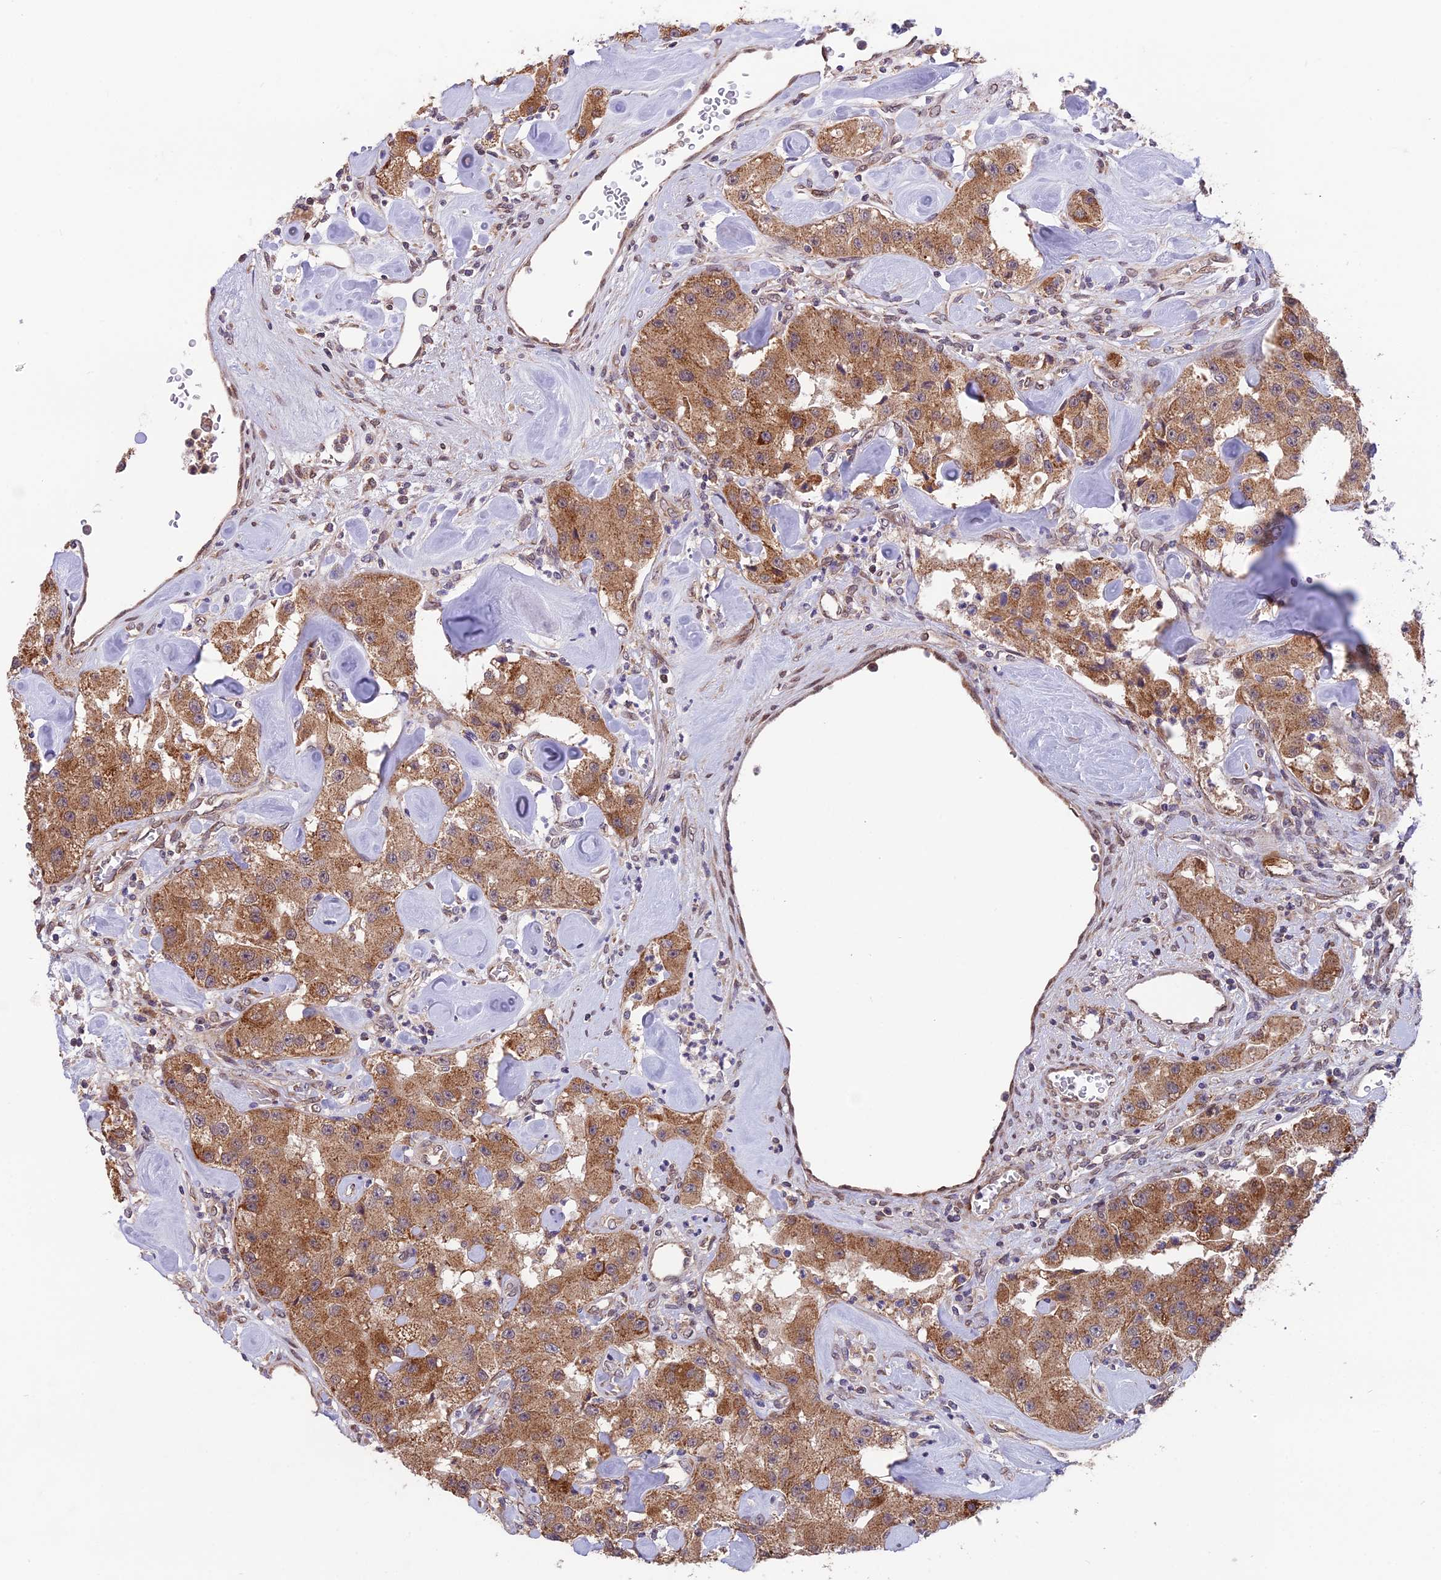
{"staining": {"intensity": "strong", "quantity": ">75%", "location": "cytoplasmic/membranous"}, "tissue": "carcinoid", "cell_type": "Tumor cells", "image_type": "cancer", "snomed": [{"axis": "morphology", "description": "Carcinoid, malignant, NOS"}, {"axis": "topography", "description": "Pancreas"}], "caption": "The image displays staining of carcinoid (malignant), revealing strong cytoplasmic/membranous protein positivity (brown color) within tumor cells.", "gene": "CYP2R1", "patient": {"sex": "male", "age": 41}}